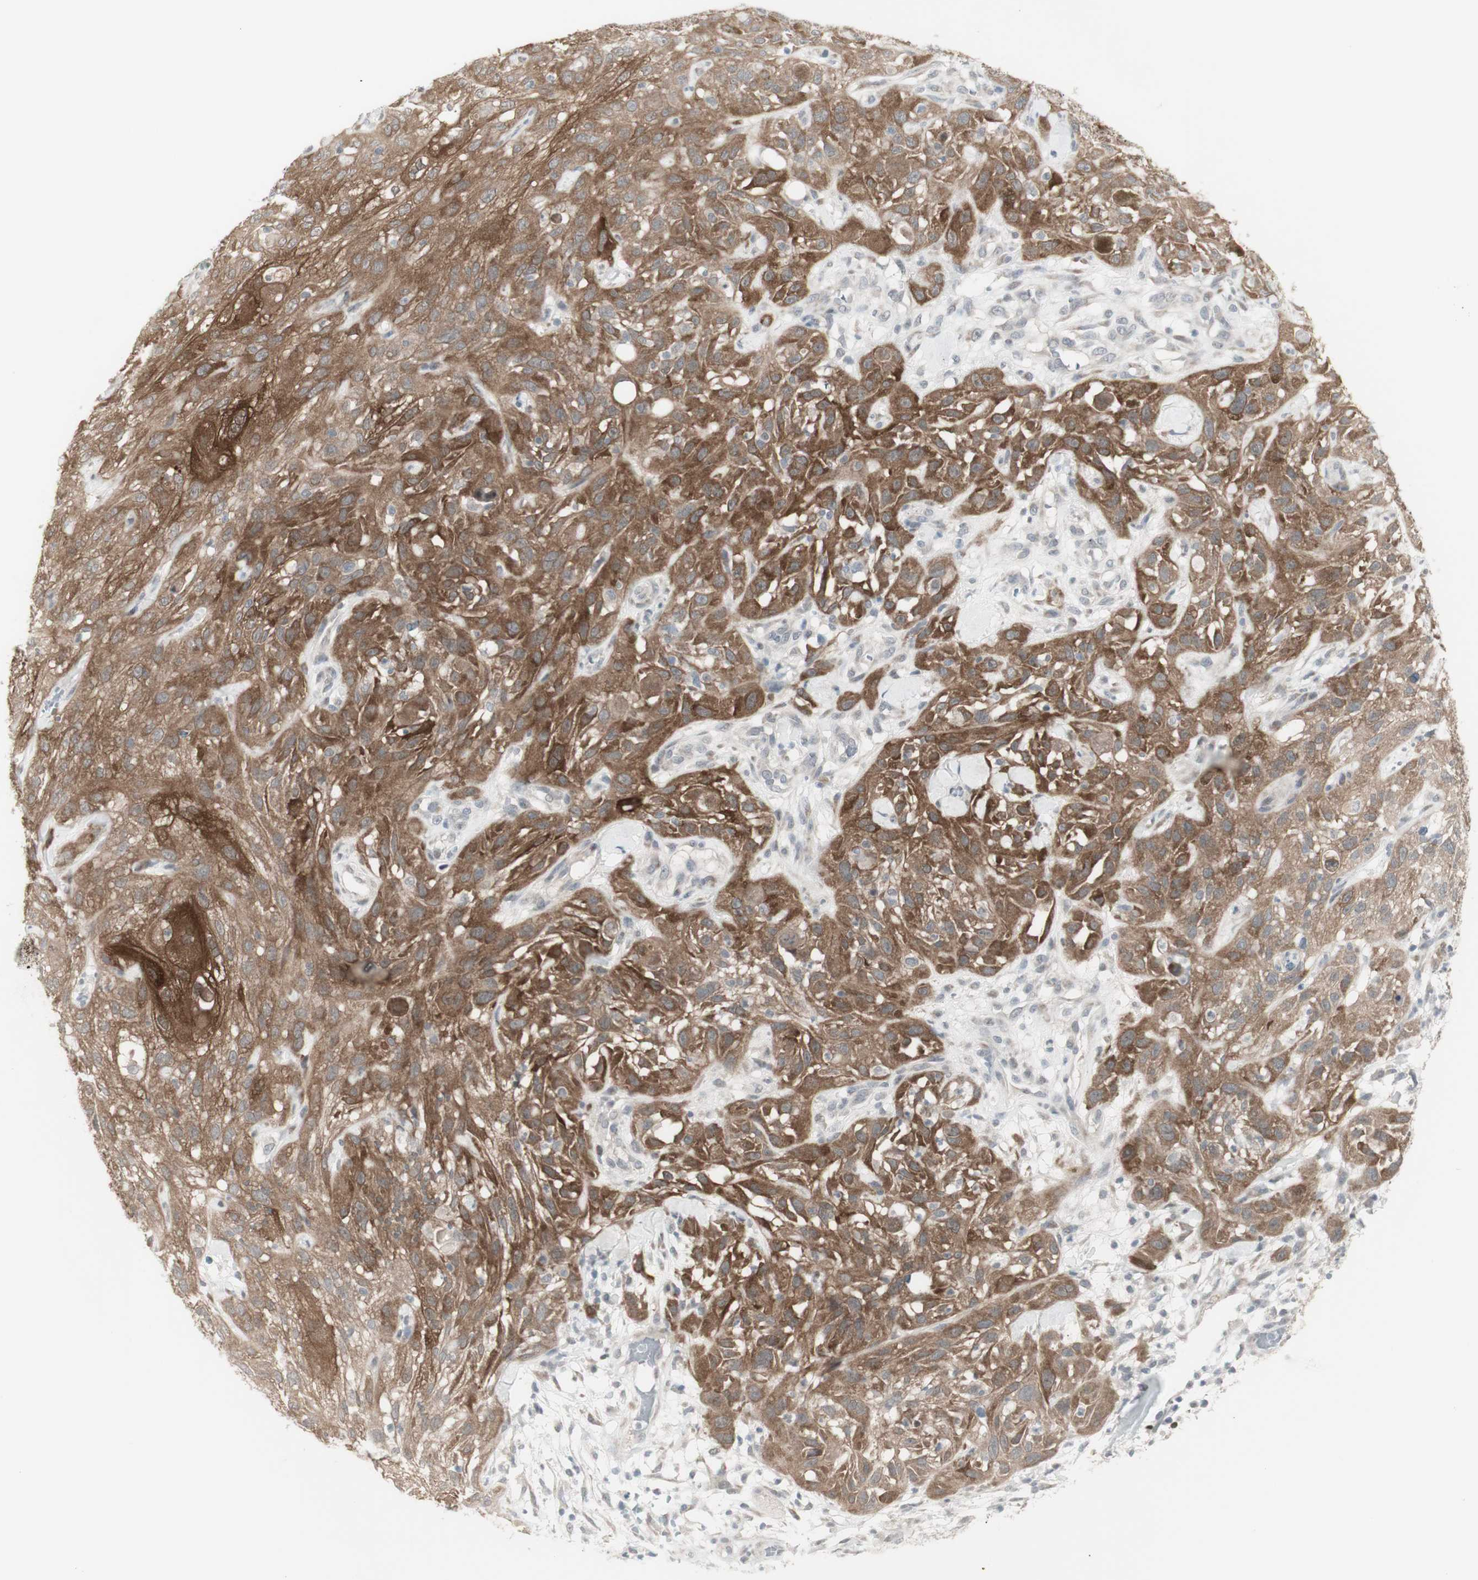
{"staining": {"intensity": "moderate", "quantity": ">75%", "location": "cytoplasmic/membranous"}, "tissue": "skin cancer", "cell_type": "Tumor cells", "image_type": "cancer", "snomed": [{"axis": "morphology", "description": "Squamous cell carcinoma, NOS"}, {"axis": "topography", "description": "Skin"}], "caption": "Squamous cell carcinoma (skin) stained with immunohistochemistry (IHC) shows moderate cytoplasmic/membranous expression in approximately >75% of tumor cells.", "gene": "C1orf116", "patient": {"sex": "male", "age": 75}}